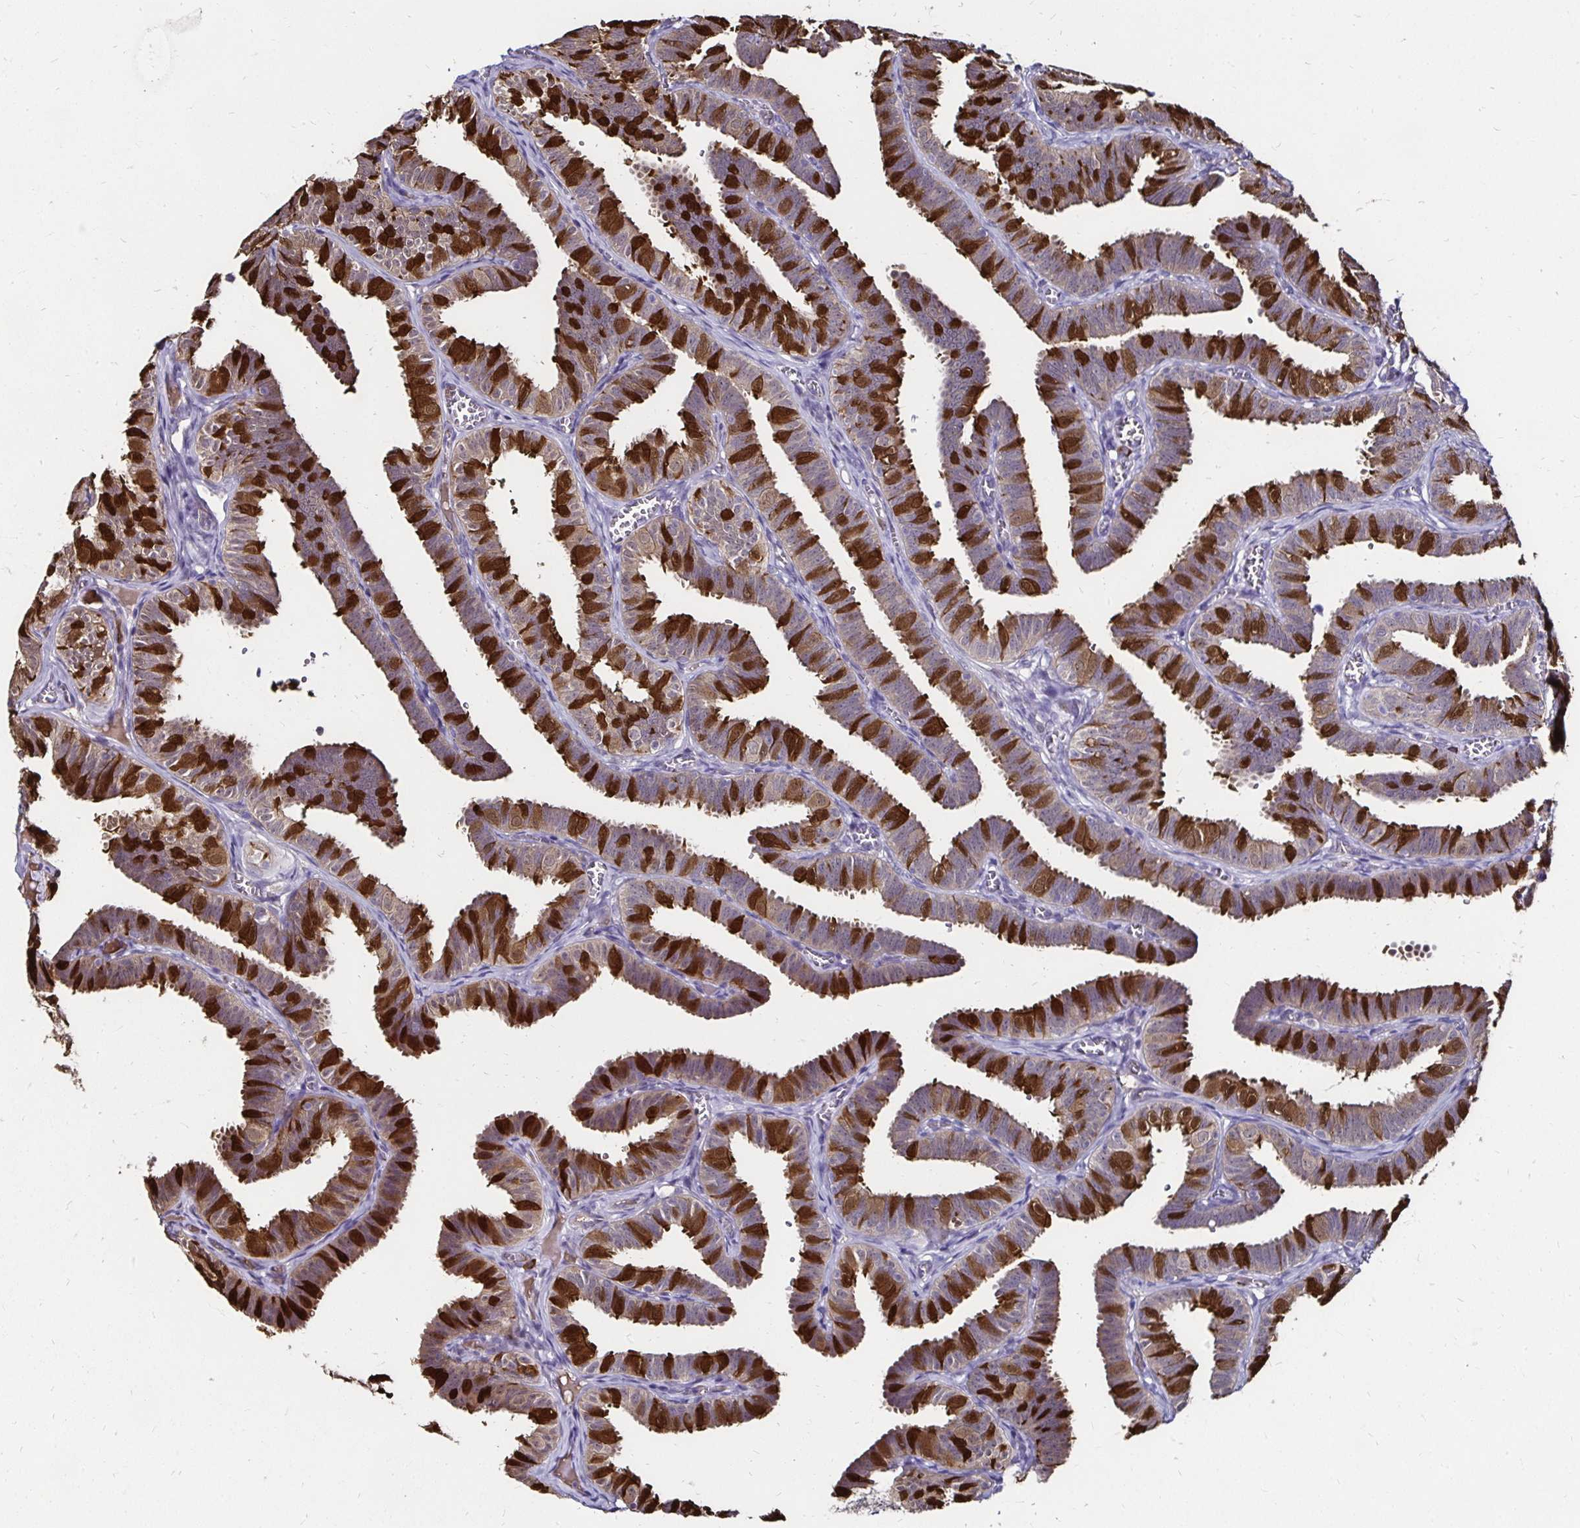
{"staining": {"intensity": "strong", "quantity": "25%-75%", "location": "cytoplasmic/membranous"}, "tissue": "fallopian tube", "cell_type": "Glandular cells", "image_type": "normal", "snomed": [{"axis": "morphology", "description": "Normal tissue, NOS"}, {"axis": "topography", "description": "Fallopian tube"}], "caption": "Immunohistochemical staining of benign human fallopian tube displays 25%-75% levels of strong cytoplasmic/membranous protein staining in approximately 25%-75% of glandular cells.", "gene": "TXN", "patient": {"sex": "female", "age": 25}}